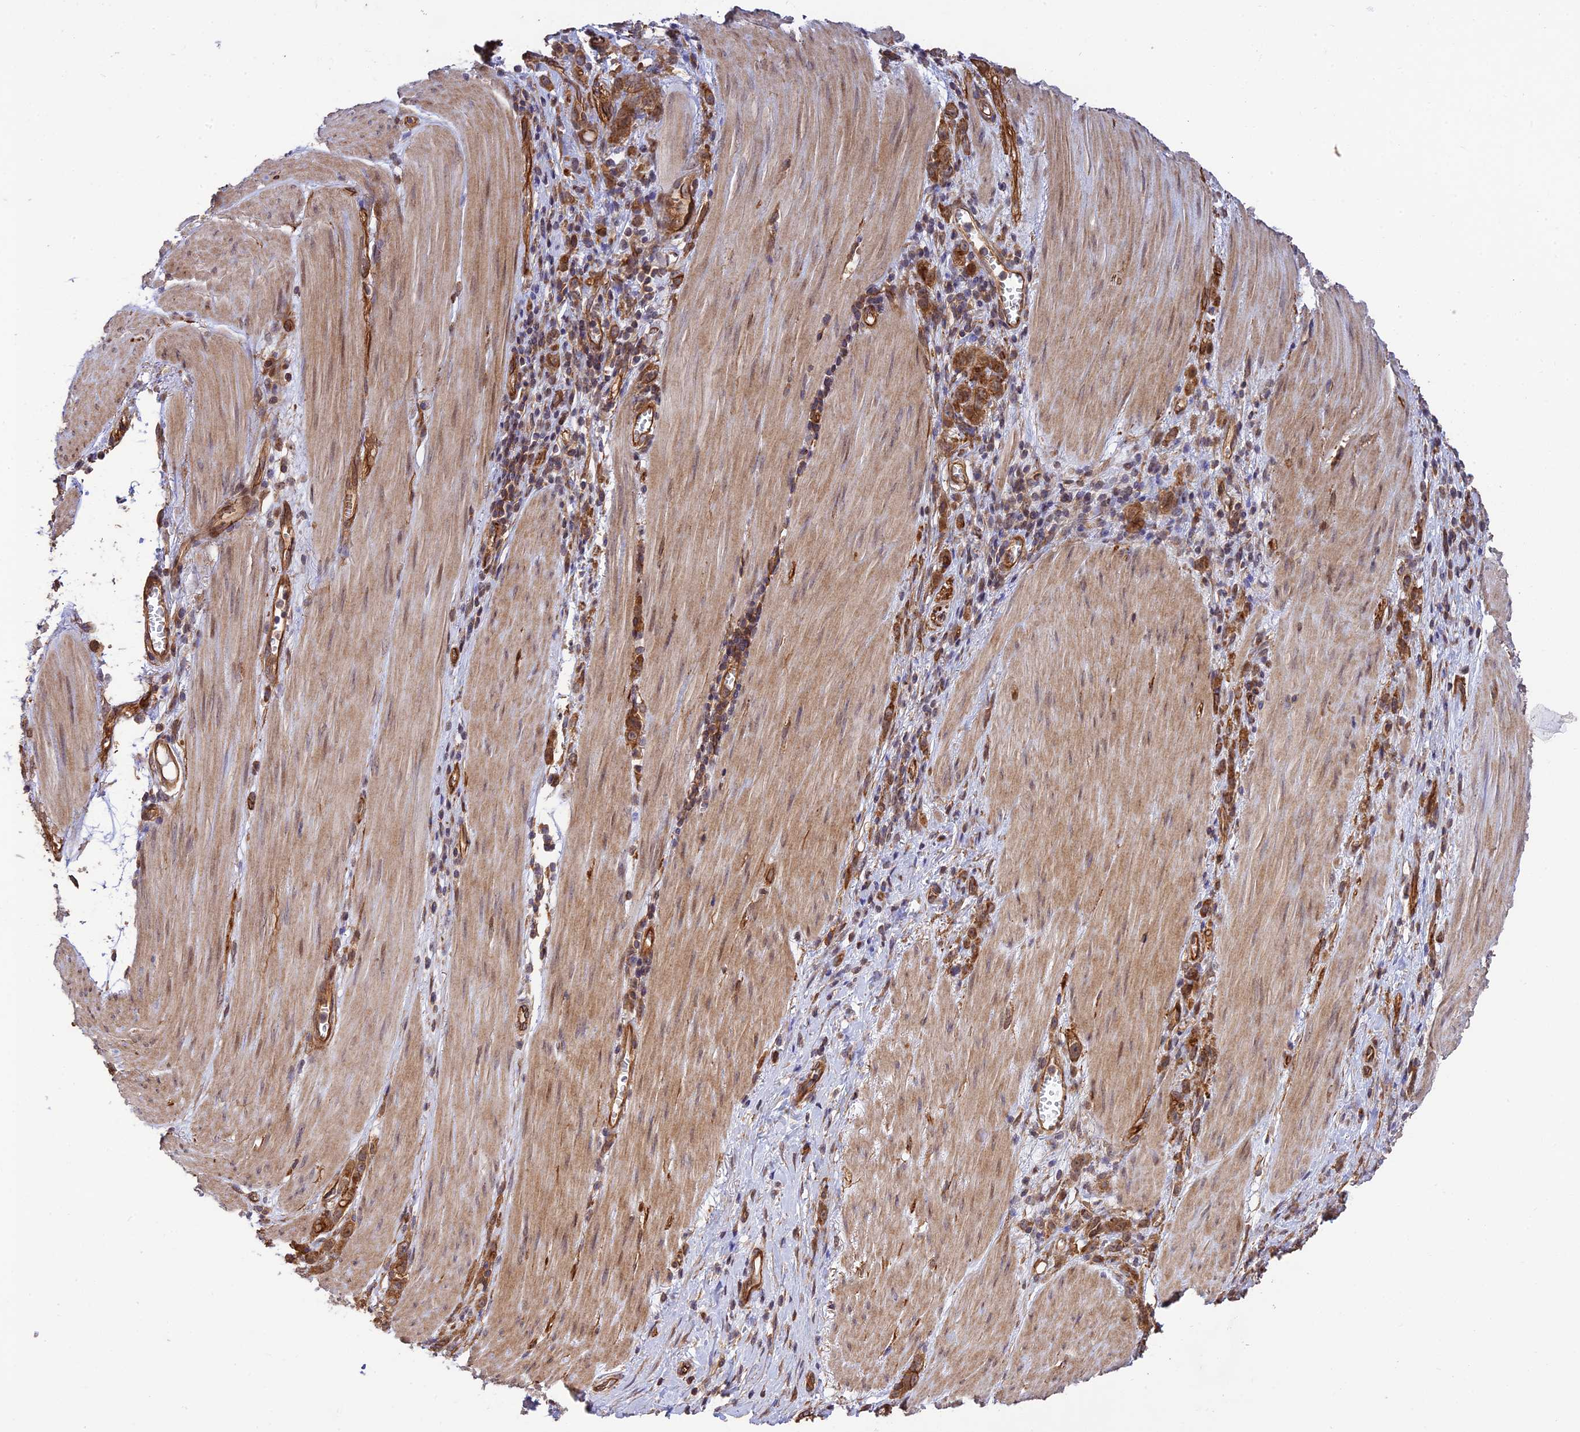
{"staining": {"intensity": "moderate", "quantity": ">75%", "location": "cytoplasmic/membranous"}, "tissue": "stomach cancer", "cell_type": "Tumor cells", "image_type": "cancer", "snomed": [{"axis": "morphology", "description": "Adenocarcinoma, NOS"}, {"axis": "topography", "description": "Stomach"}], "caption": "This is a photomicrograph of IHC staining of stomach cancer, which shows moderate expression in the cytoplasmic/membranous of tumor cells.", "gene": "HOMER2", "patient": {"sex": "female", "age": 76}}